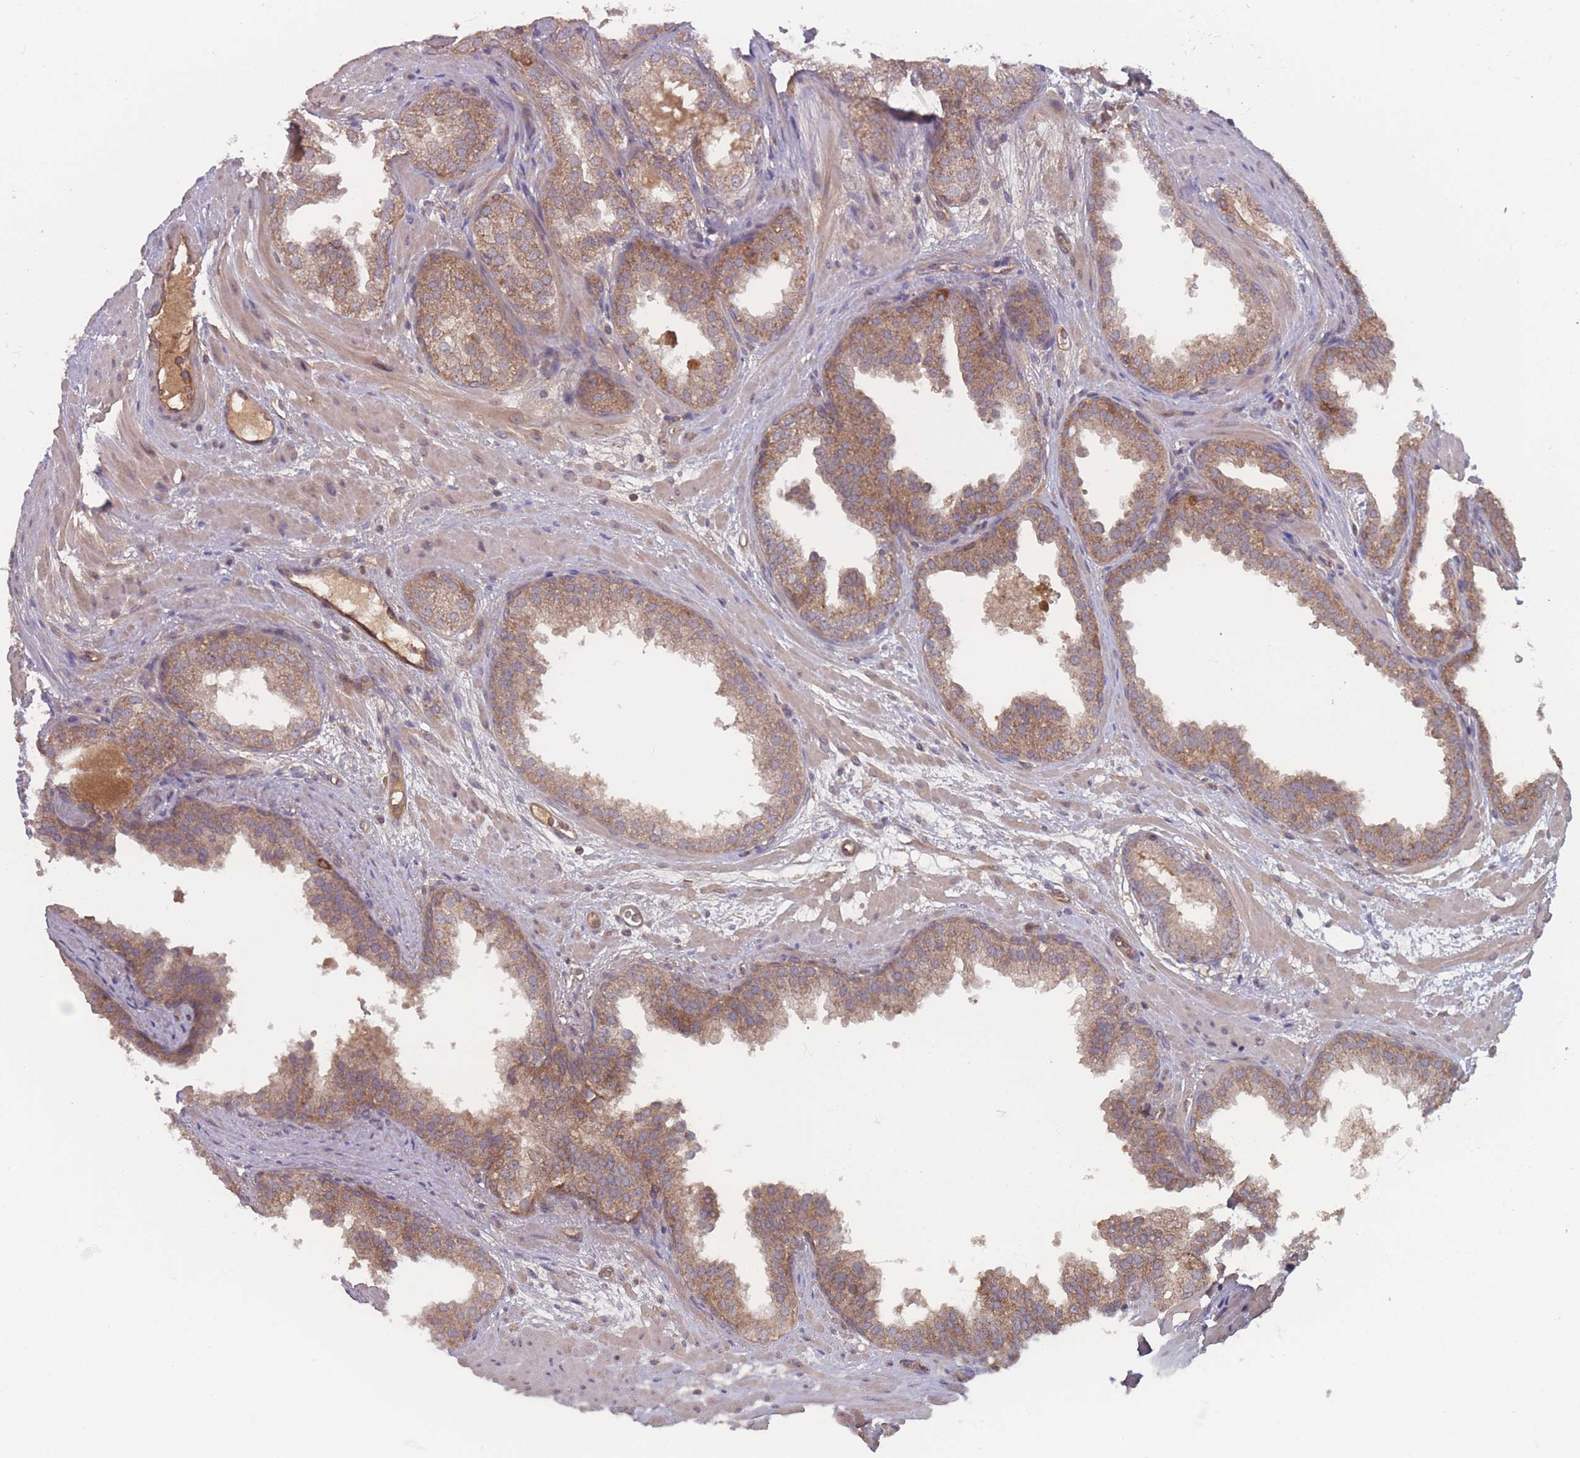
{"staining": {"intensity": "moderate", "quantity": ">75%", "location": "cytoplasmic/membranous"}, "tissue": "prostate cancer", "cell_type": "Tumor cells", "image_type": "cancer", "snomed": [{"axis": "morphology", "description": "Adenocarcinoma, High grade"}, {"axis": "topography", "description": "Prostate"}], "caption": "Moderate cytoplasmic/membranous expression is seen in about >75% of tumor cells in prostate cancer.", "gene": "ATP5MG", "patient": {"sex": "male", "age": 59}}